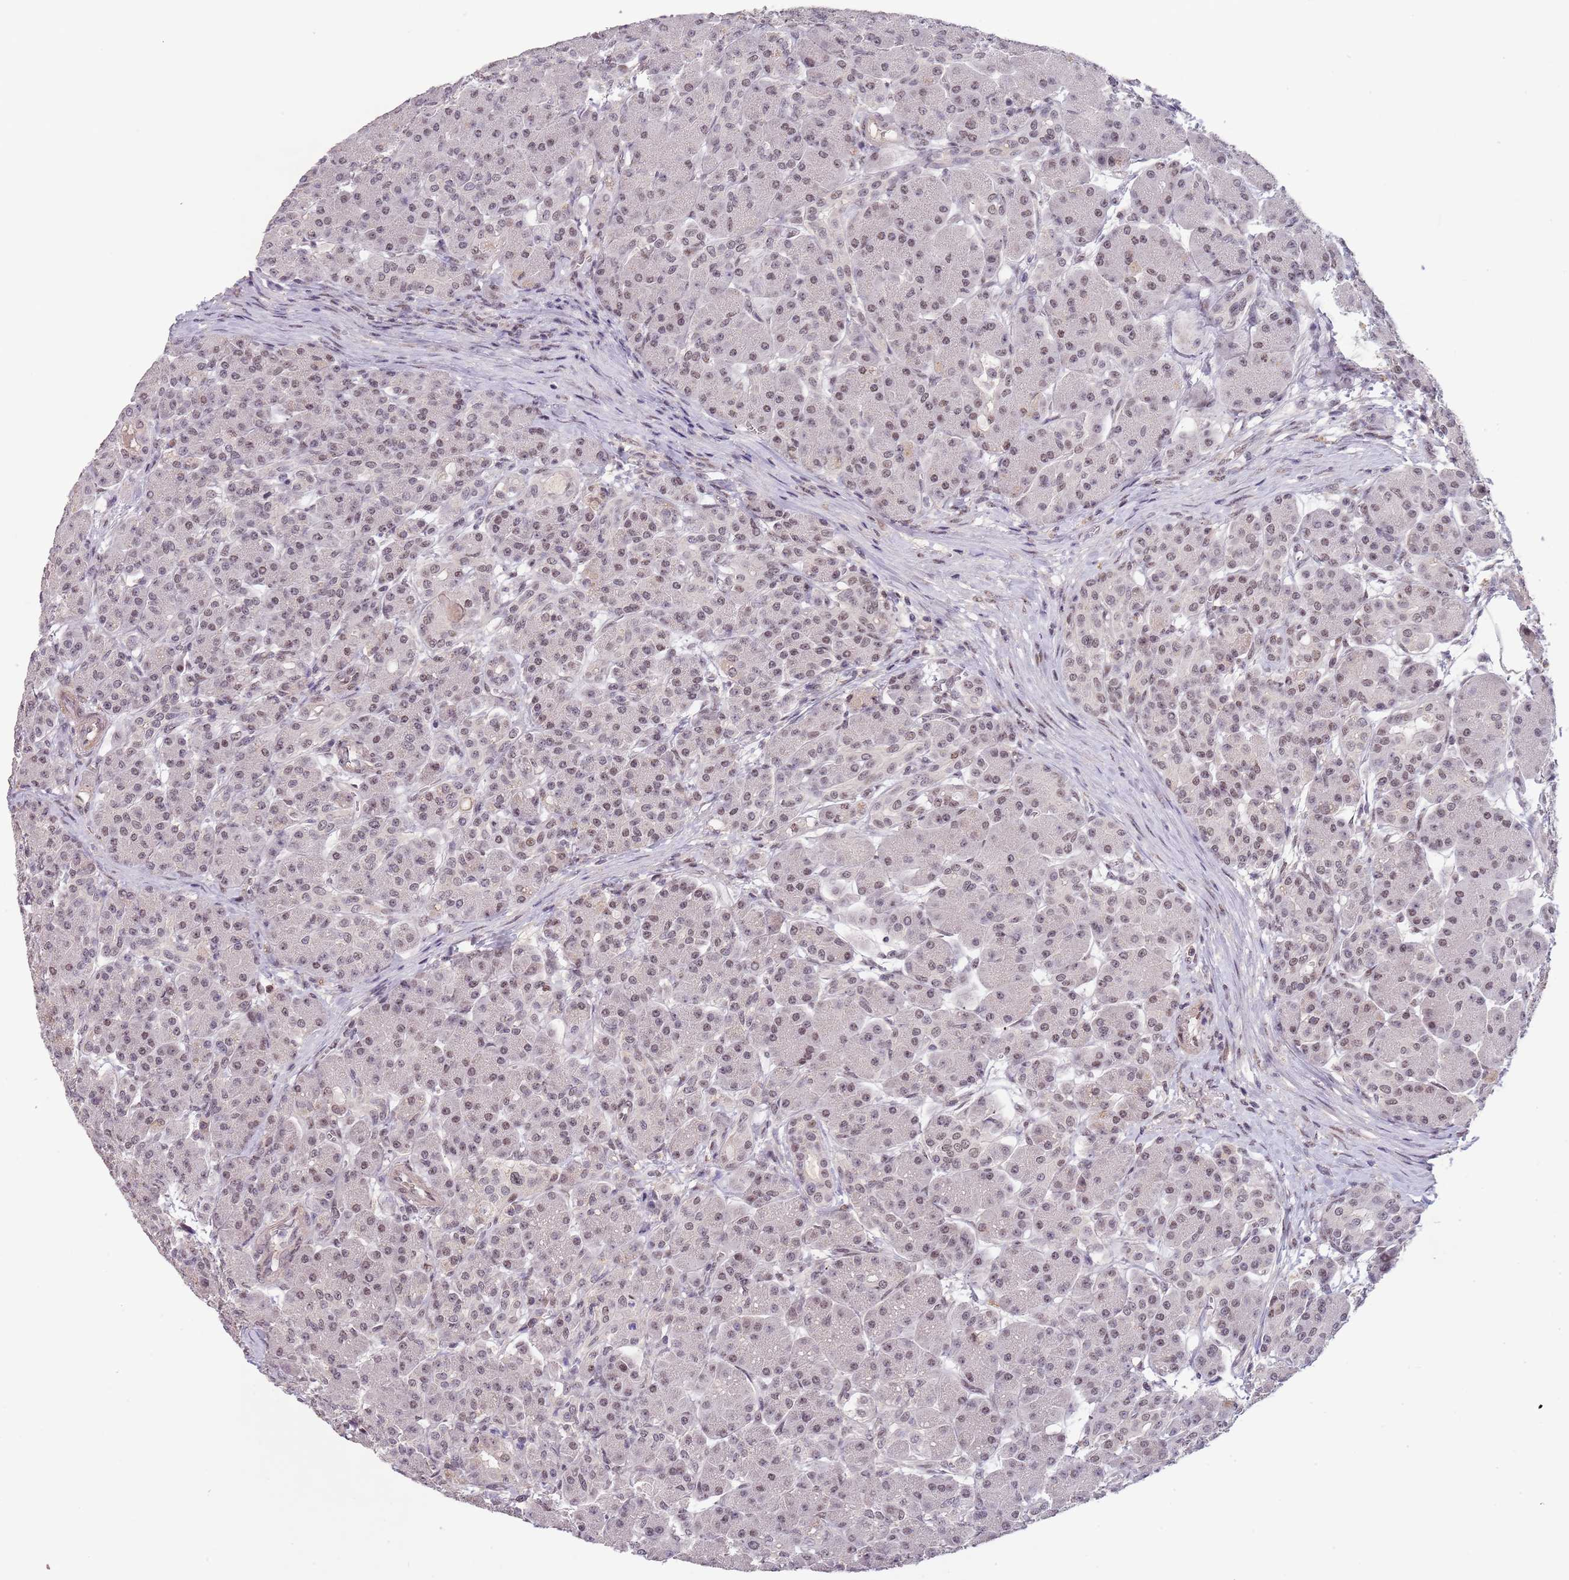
{"staining": {"intensity": "weak", "quantity": ">75%", "location": "nuclear"}, "tissue": "pancreas", "cell_type": "Exocrine glandular cells", "image_type": "normal", "snomed": [{"axis": "morphology", "description": "Normal tissue, NOS"}, {"axis": "topography", "description": "Pancreas"}], "caption": "About >75% of exocrine glandular cells in benign human pancreas demonstrate weak nuclear protein staining as visualized by brown immunohistochemical staining.", "gene": "CIZ1", "patient": {"sex": "male", "age": 63}}